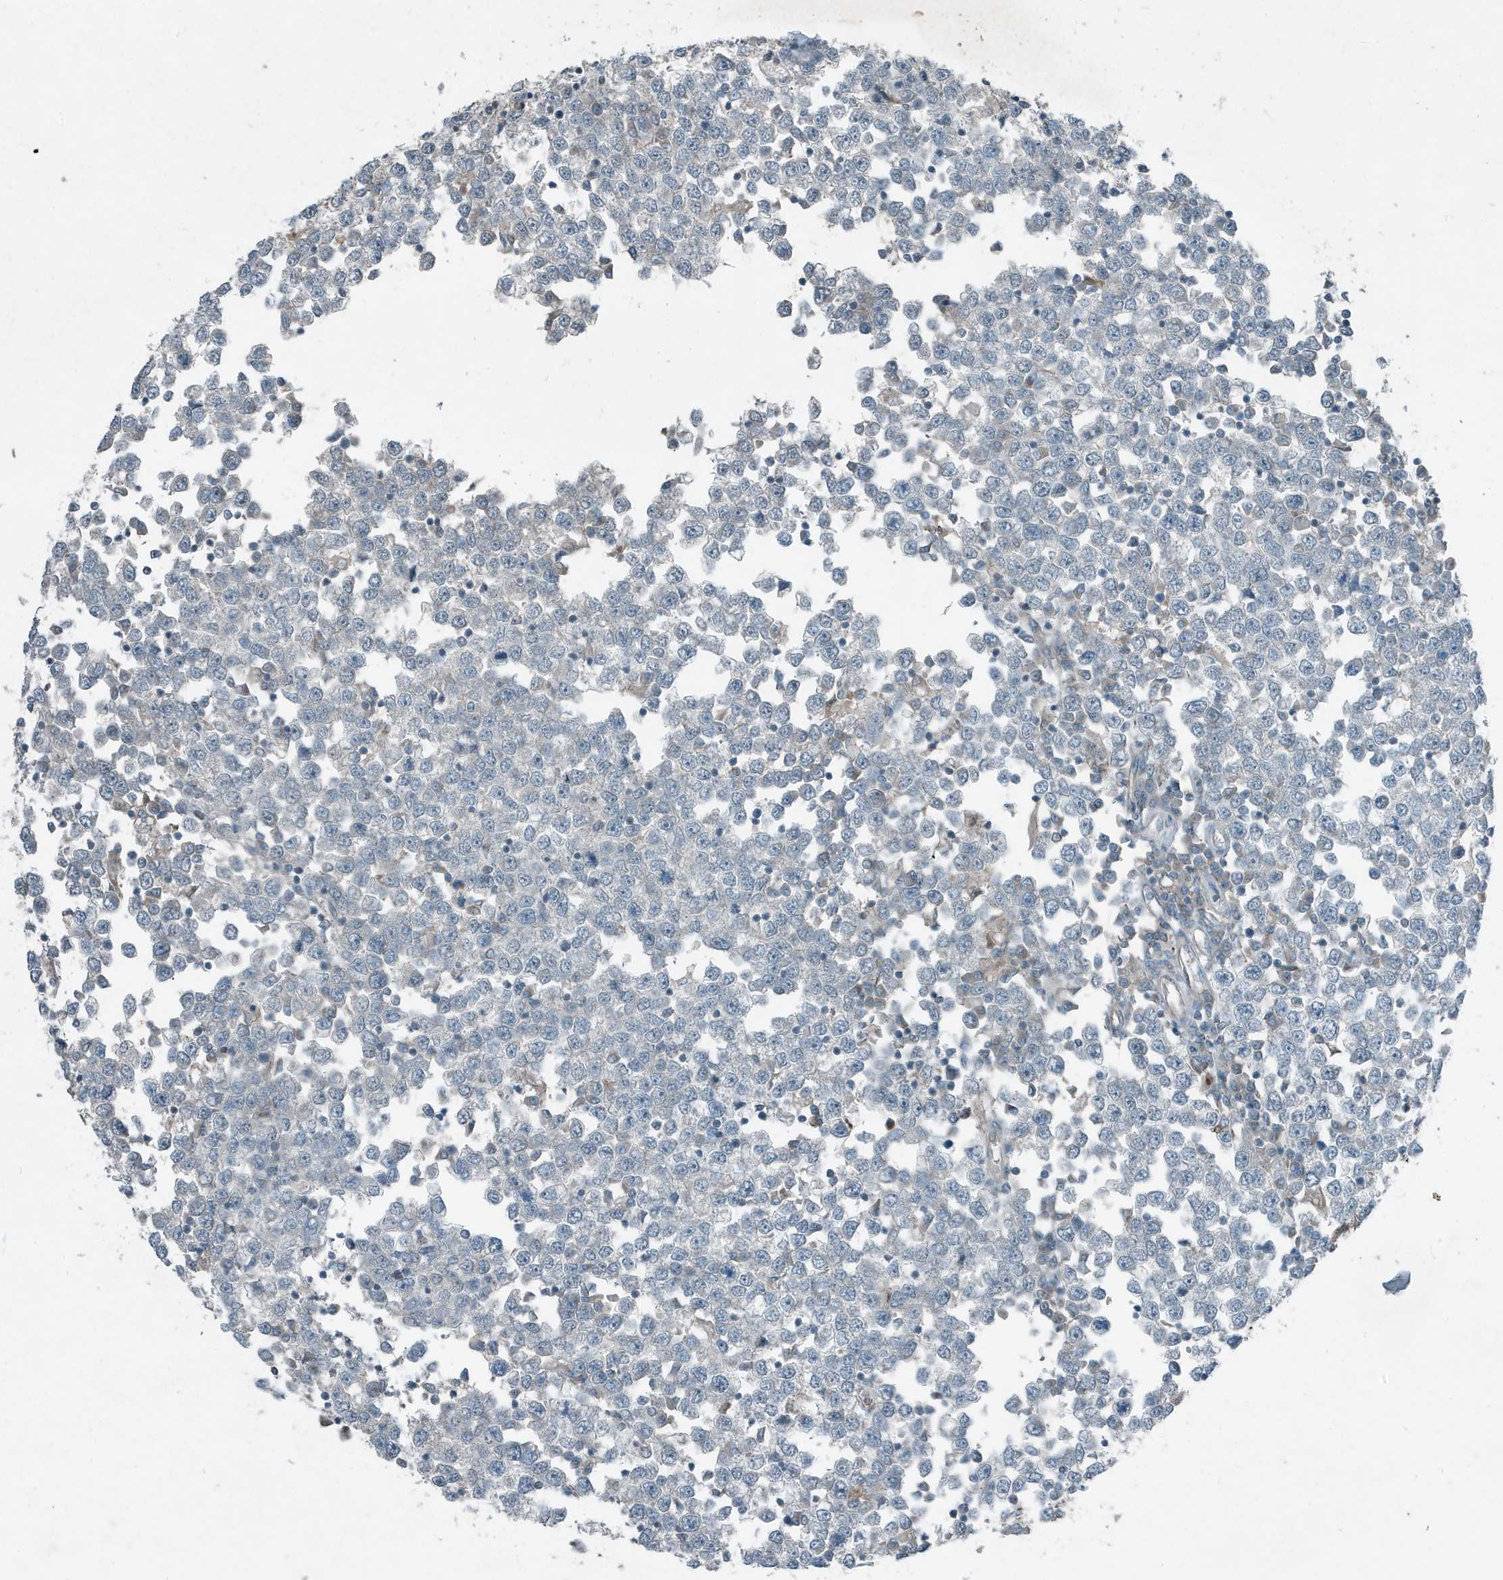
{"staining": {"intensity": "negative", "quantity": "none", "location": "none"}, "tissue": "testis cancer", "cell_type": "Tumor cells", "image_type": "cancer", "snomed": [{"axis": "morphology", "description": "Seminoma, NOS"}, {"axis": "topography", "description": "Testis"}], "caption": "The immunohistochemistry photomicrograph has no significant positivity in tumor cells of seminoma (testis) tissue. (DAB (3,3'-diaminobenzidine) immunohistochemistry, high magnification).", "gene": "DAPP1", "patient": {"sex": "male", "age": 65}}